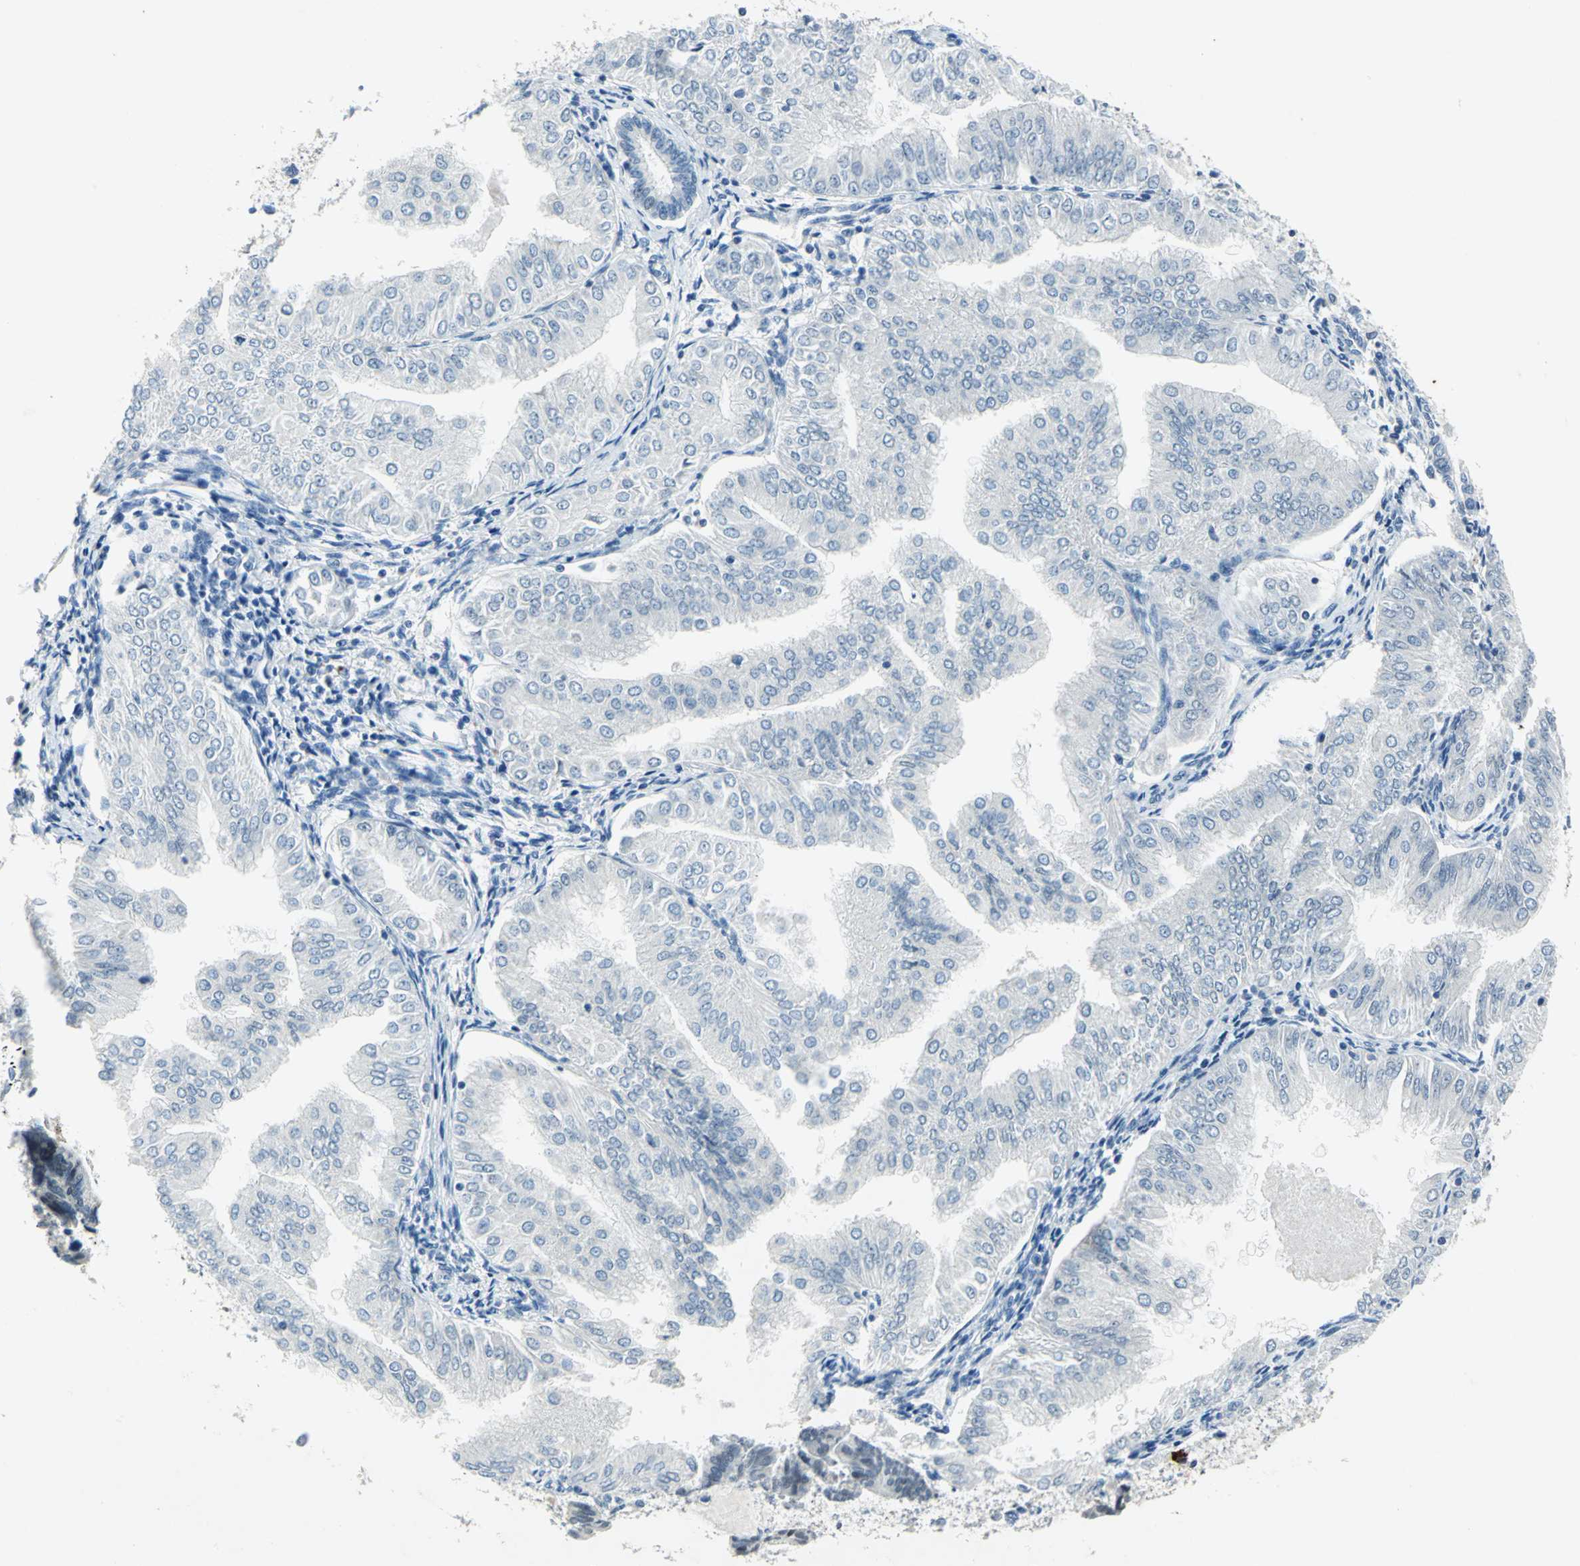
{"staining": {"intensity": "negative", "quantity": "none", "location": "none"}, "tissue": "endometrial cancer", "cell_type": "Tumor cells", "image_type": "cancer", "snomed": [{"axis": "morphology", "description": "Adenocarcinoma, NOS"}, {"axis": "topography", "description": "Endometrium"}], "caption": "Tumor cells show no significant protein expression in endometrial cancer (adenocarcinoma). The staining is performed using DAB brown chromogen with nuclei counter-stained in using hematoxylin.", "gene": "RAD17", "patient": {"sex": "female", "age": 53}}